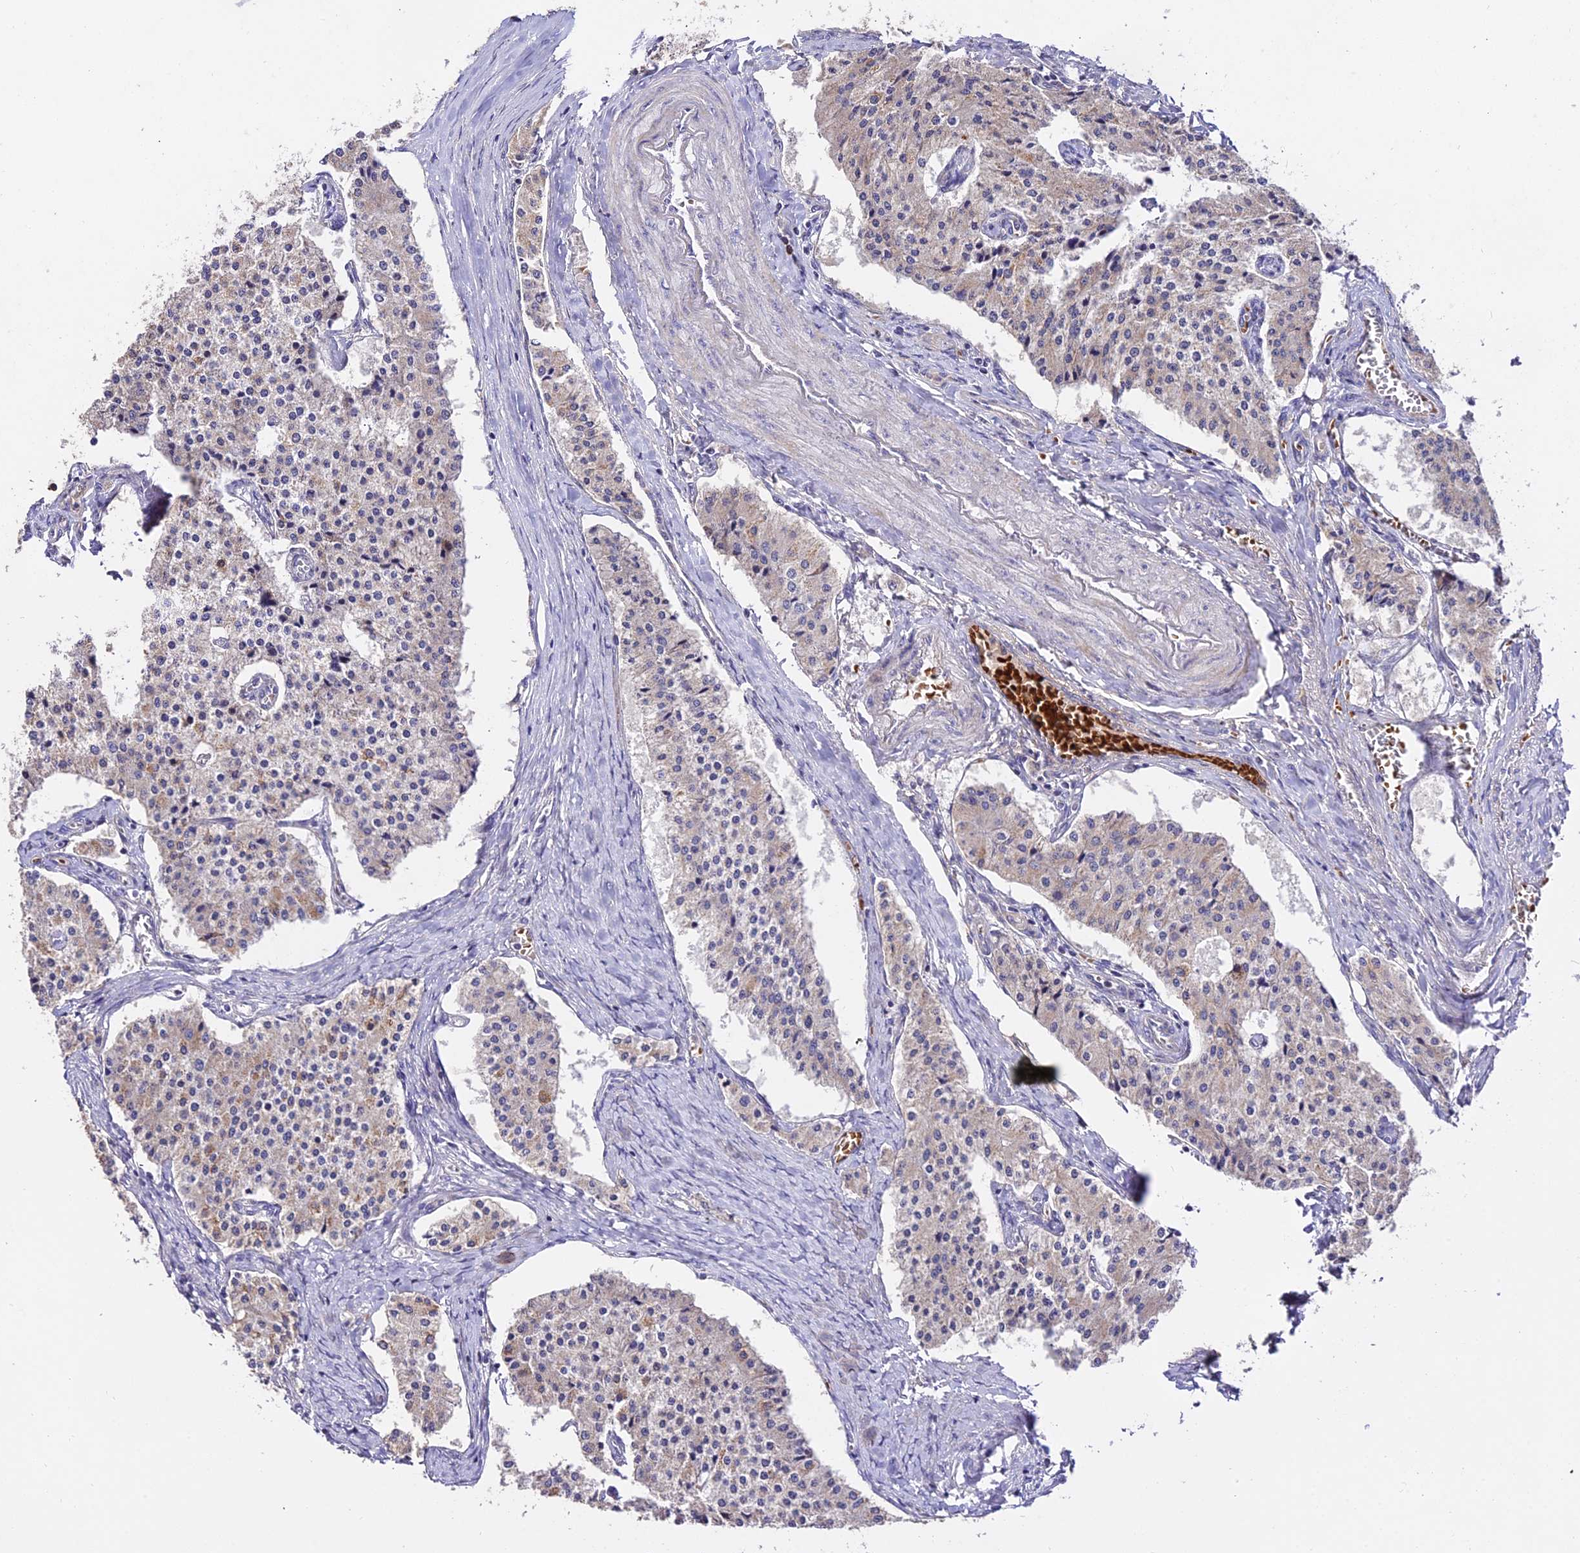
{"staining": {"intensity": "weak", "quantity": "<25%", "location": "cytoplasmic/membranous"}, "tissue": "carcinoid", "cell_type": "Tumor cells", "image_type": "cancer", "snomed": [{"axis": "morphology", "description": "Carcinoid, malignant, NOS"}, {"axis": "topography", "description": "Colon"}], "caption": "Human carcinoid stained for a protein using IHC reveals no positivity in tumor cells.", "gene": "WDR5B", "patient": {"sex": "female", "age": 52}}